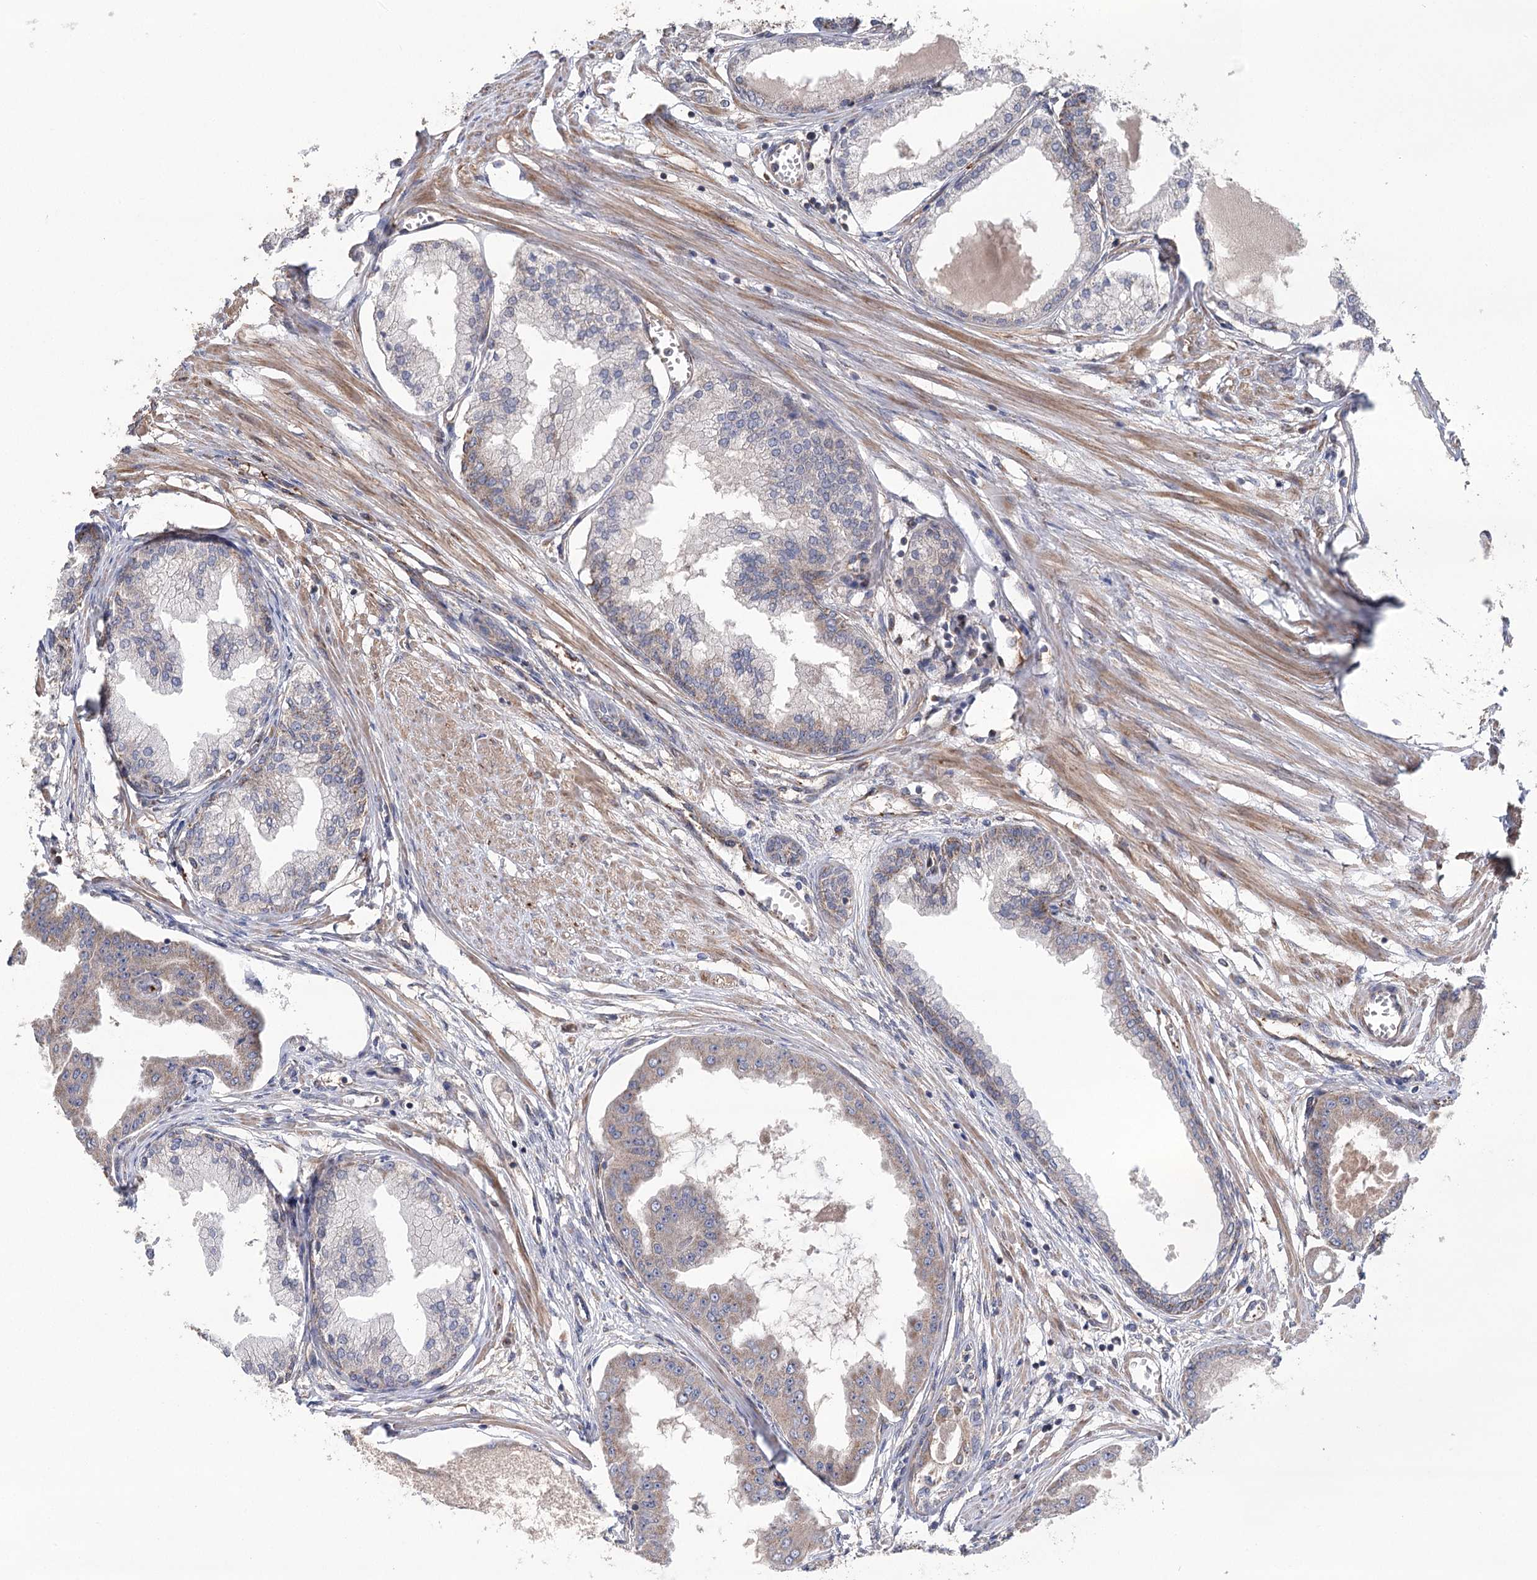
{"staining": {"intensity": "moderate", "quantity": "<25%", "location": "cytoplasmic/membranous"}, "tissue": "prostate cancer", "cell_type": "Tumor cells", "image_type": "cancer", "snomed": [{"axis": "morphology", "description": "Adenocarcinoma, Low grade"}, {"axis": "topography", "description": "Prostate"}], "caption": "IHC image of low-grade adenocarcinoma (prostate) stained for a protein (brown), which reveals low levels of moderate cytoplasmic/membranous staining in approximately <25% of tumor cells.", "gene": "RWDD4", "patient": {"sex": "male", "age": 63}}